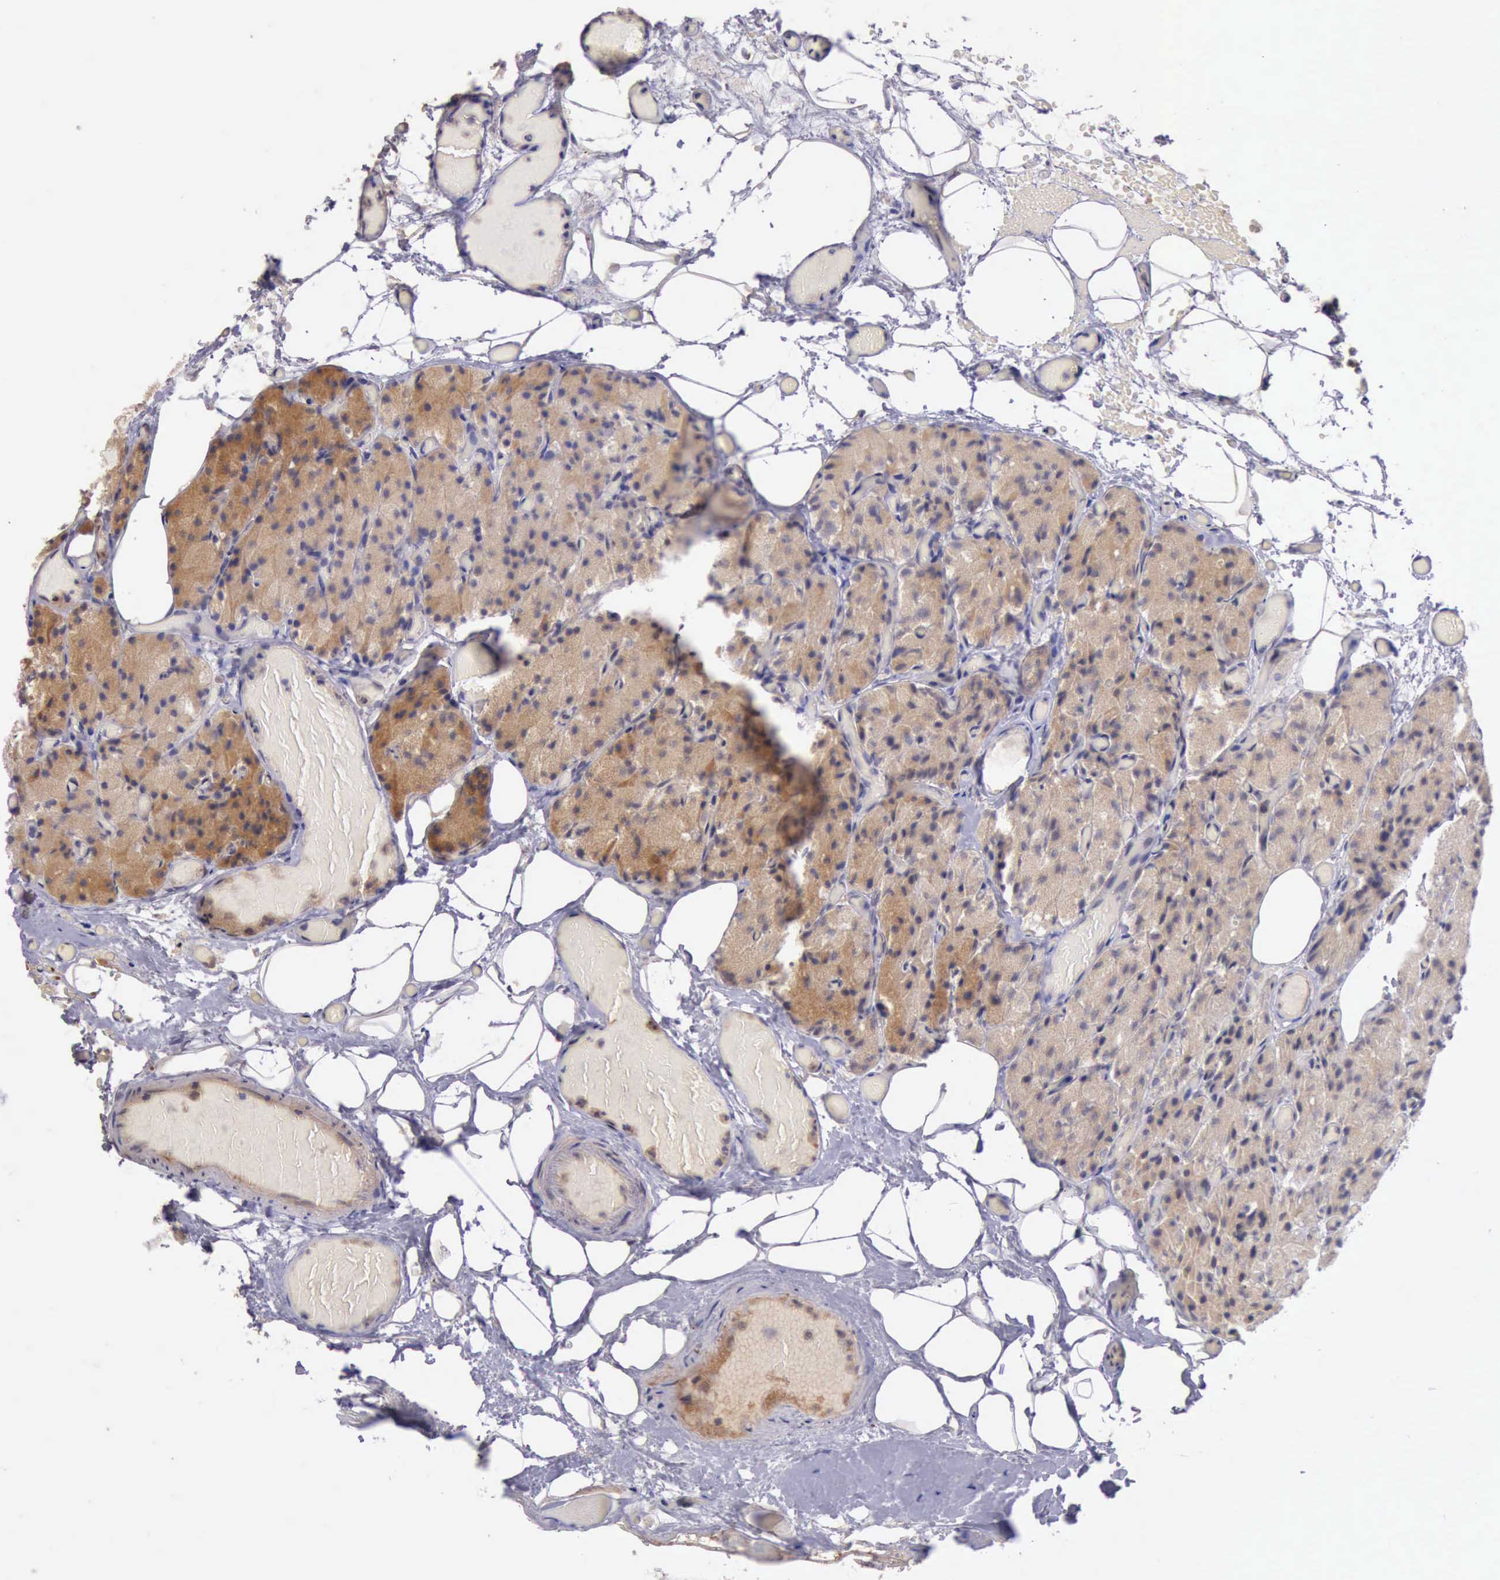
{"staining": {"intensity": "moderate", "quantity": ">75%", "location": "cytoplasmic/membranous,nuclear"}, "tissue": "parathyroid gland", "cell_type": "Glandular cells", "image_type": "normal", "snomed": [{"axis": "morphology", "description": "Normal tissue, NOS"}, {"axis": "topography", "description": "Skeletal muscle"}, {"axis": "topography", "description": "Parathyroid gland"}], "caption": "This micrograph shows immunohistochemistry (IHC) staining of benign human parathyroid gland, with medium moderate cytoplasmic/membranous,nuclear expression in about >75% of glandular cells.", "gene": "DNAJB7", "patient": {"sex": "female", "age": 37}}